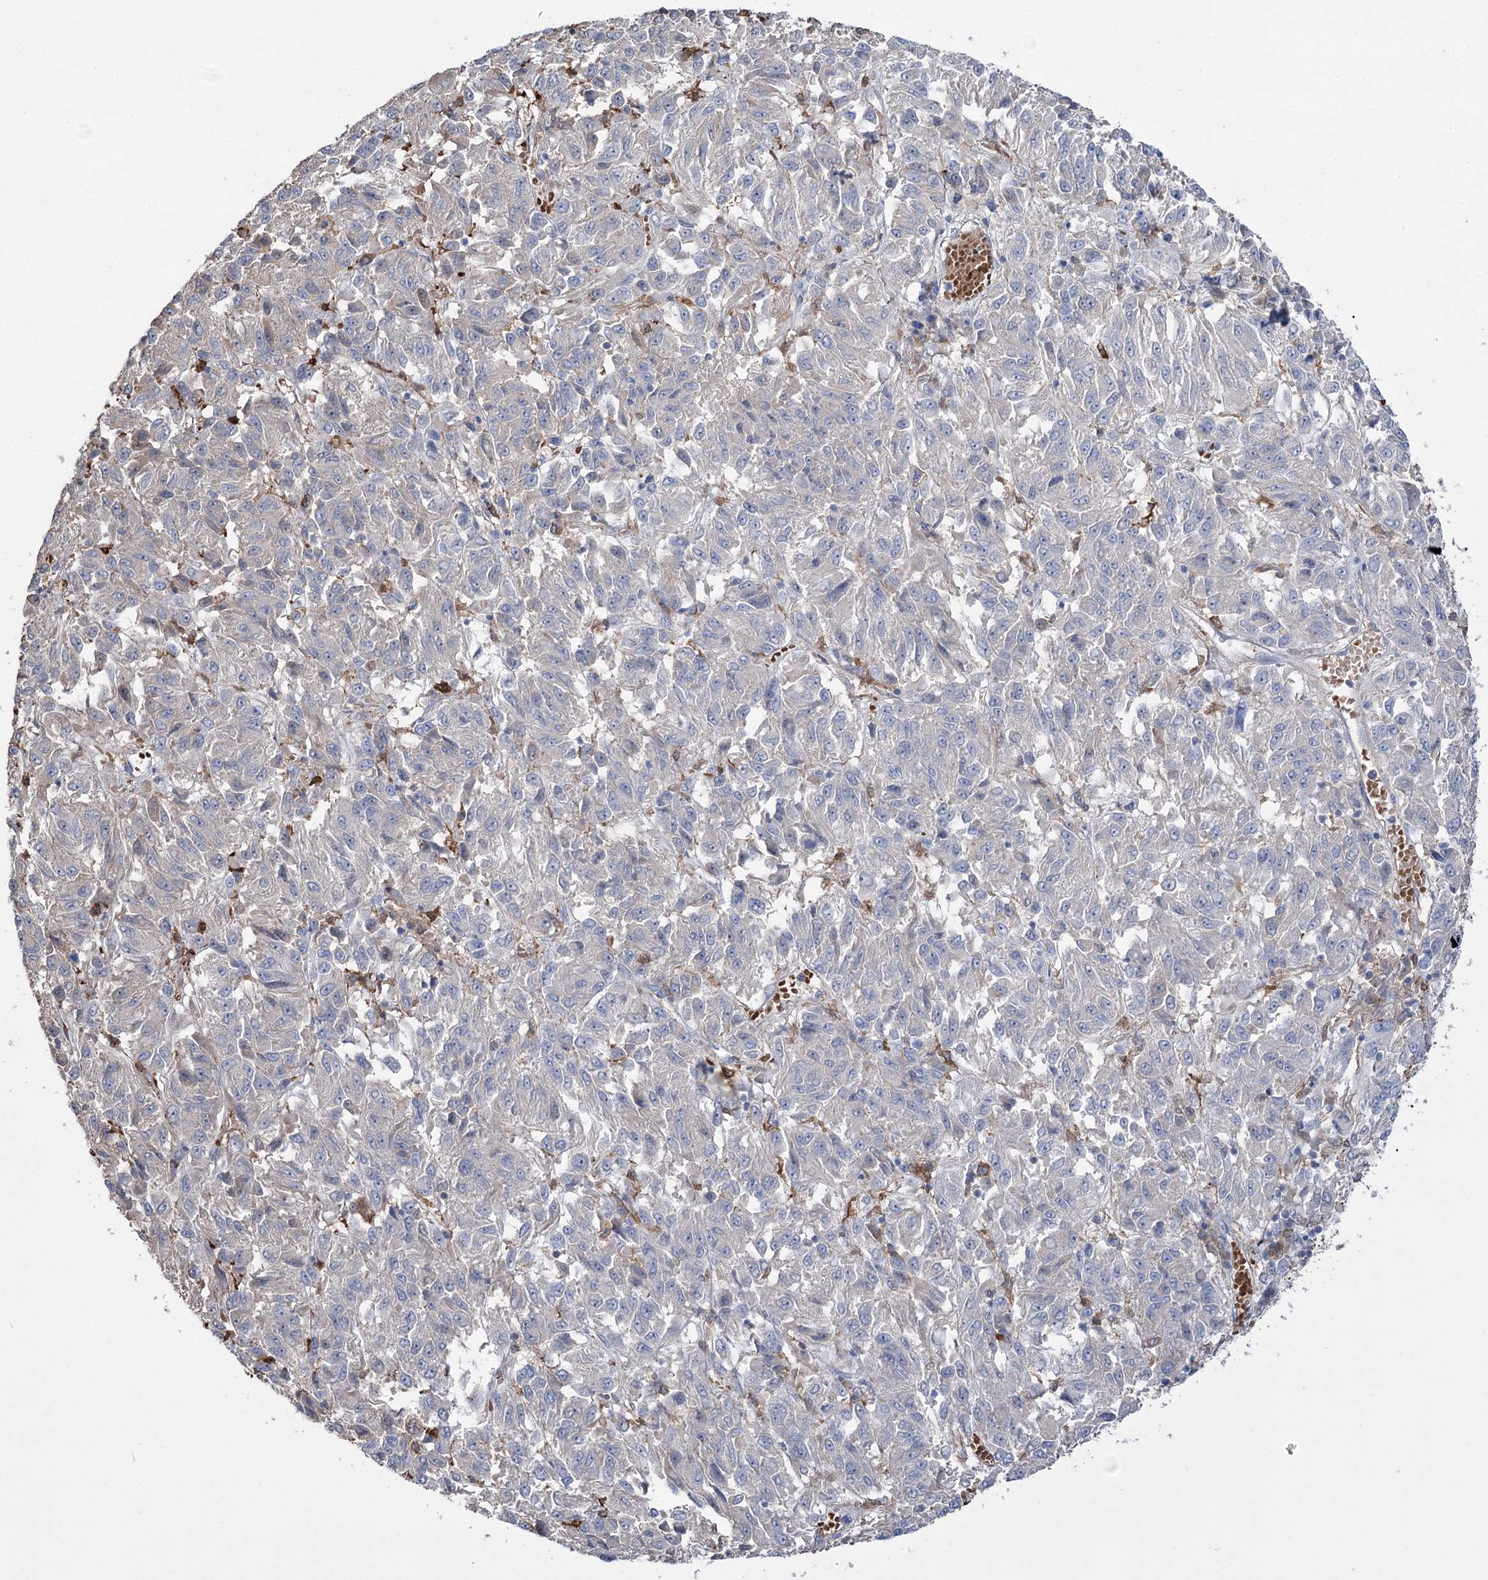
{"staining": {"intensity": "negative", "quantity": "none", "location": "none"}, "tissue": "melanoma", "cell_type": "Tumor cells", "image_type": "cancer", "snomed": [{"axis": "morphology", "description": "Malignant melanoma, Metastatic site"}, {"axis": "topography", "description": "Lung"}], "caption": "There is no significant expression in tumor cells of melanoma.", "gene": "ZNF622", "patient": {"sex": "male", "age": 64}}